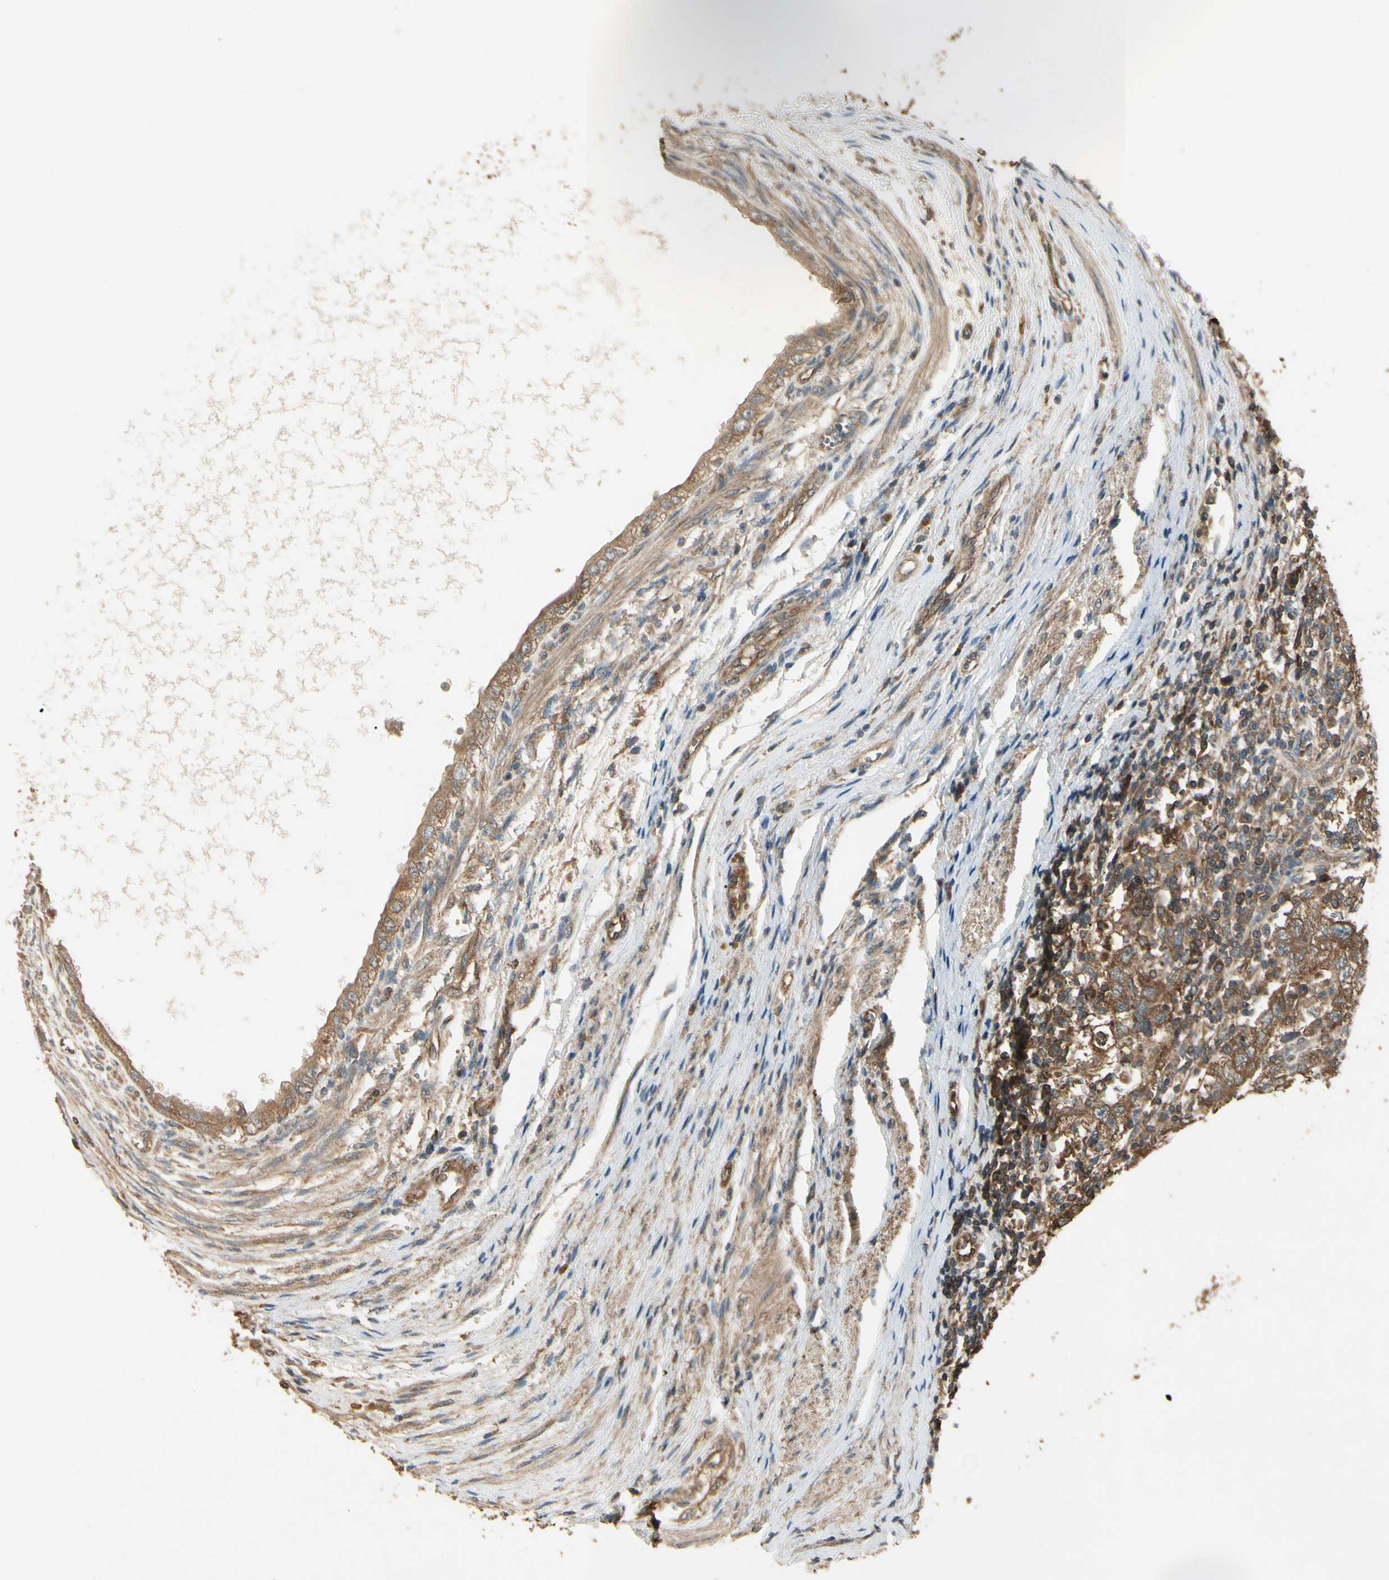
{"staining": {"intensity": "strong", "quantity": ">75%", "location": "cytoplasmic/membranous"}, "tissue": "testis cancer", "cell_type": "Tumor cells", "image_type": "cancer", "snomed": [{"axis": "morphology", "description": "Carcinoma, Embryonal, NOS"}, {"axis": "topography", "description": "Testis"}], "caption": "This photomicrograph exhibits immunohistochemistry (IHC) staining of testis cancer, with high strong cytoplasmic/membranous positivity in approximately >75% of tumor cells.", "gene": "CCT7", "patient": {"sex": "male", "age": 26}}